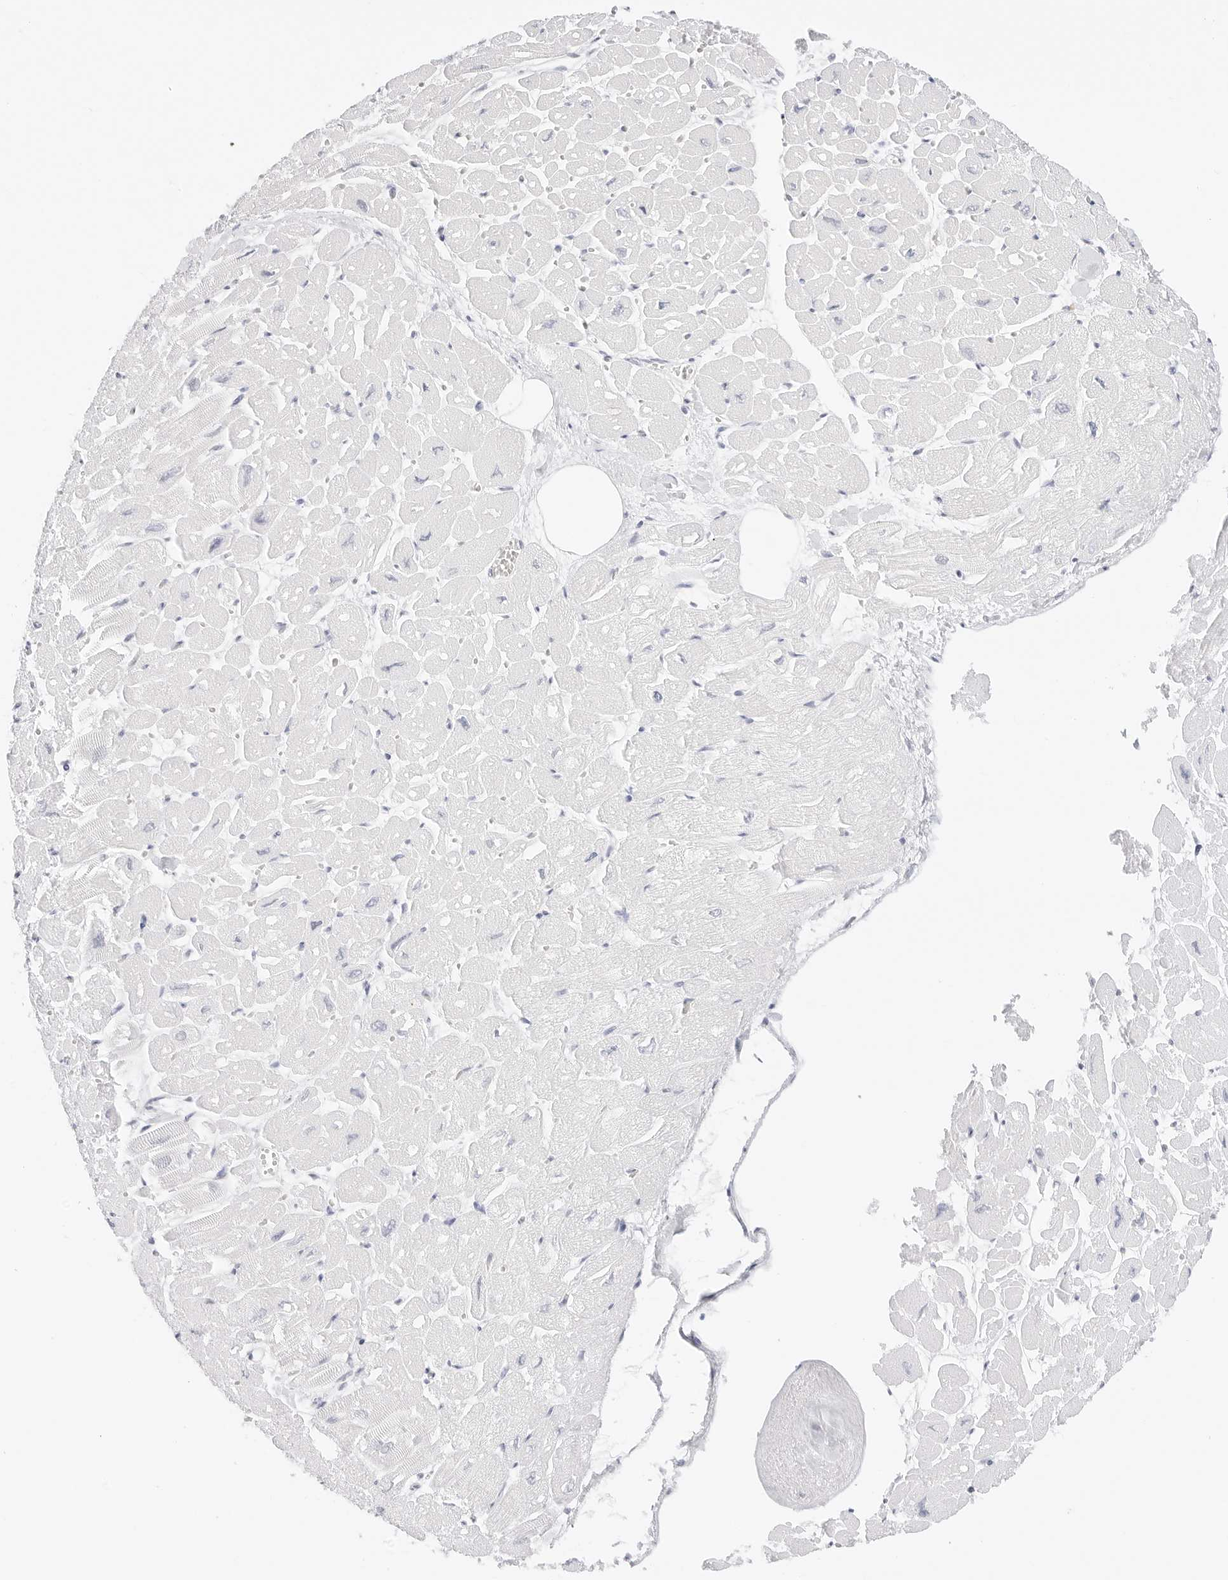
{"staining": {"intensity": "negative", "quantity": "none", "location": "none"}, "tissue": "heart muscle", "cell_type": "Cardiomyocytes", "image_type": "normal", "snomed": [{"axis": "morphology", "description": "Normal tissue, NOS"}, {"axis": "topography", "description": "Heart"}], "caption": "This is an IHC photomicrograph of benign human heart muscle. There is no staining in cardiomyocytes.", "gene": "TFF2", "patient": {"sex": "male", "age": 54}}